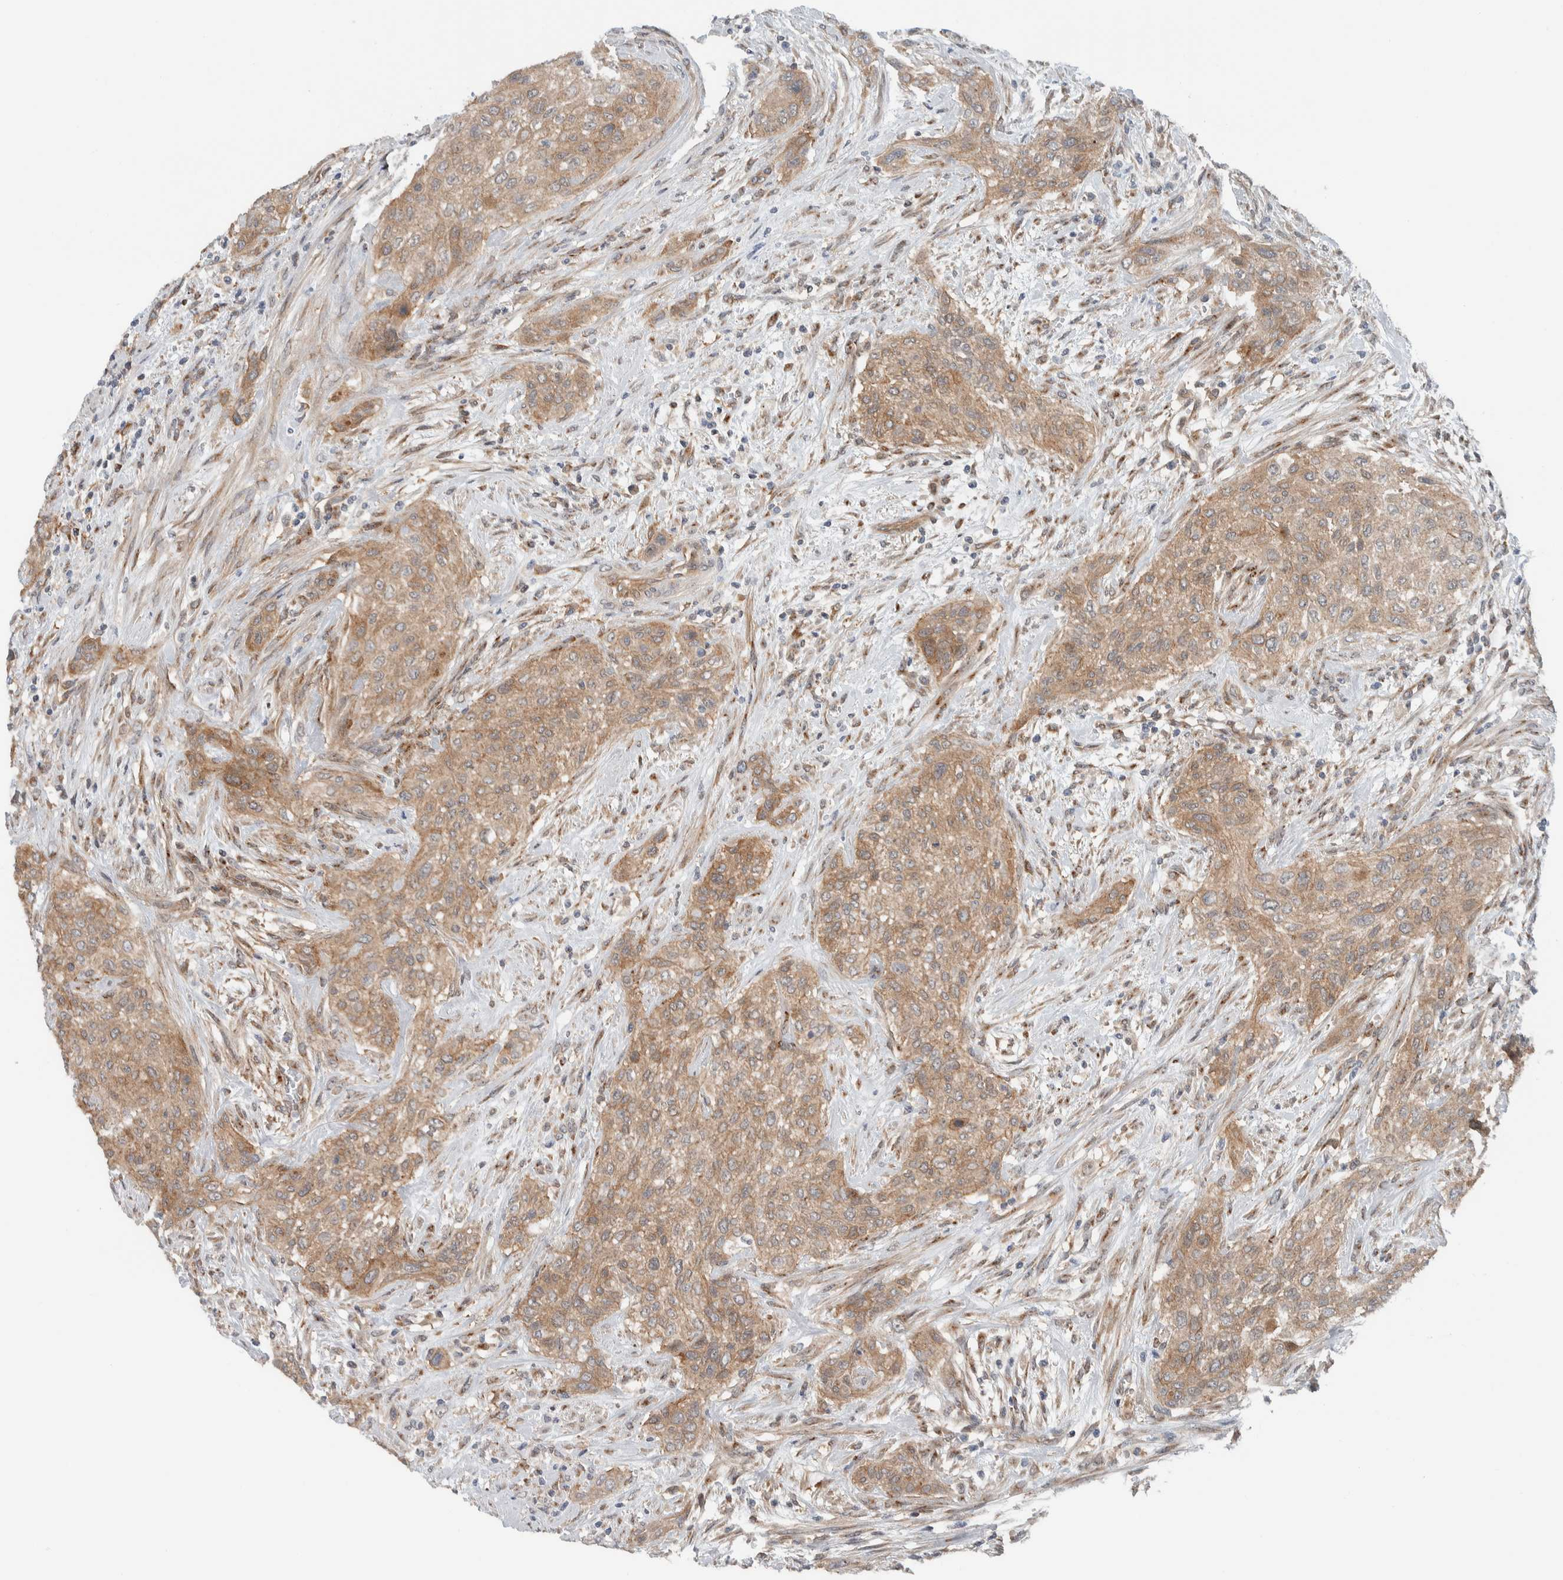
{"staining": {"intensity": "moderate", "quantity": ">75%", "location": "cytoplasmic/membranous"}, "tissue": "urothelial cancer", "cell_type": "Tumor cells", "image_type": "cancer", "snomed": [{"axis": "morphology", "description": "Urothelial carcinoma, Low grade"}, {"axis": "morphology", "description": "Urothelial carcinoma, High grade"}, {"axis": "topography", "description": "Urinary bladder"}], "caption": "An immunohistochemistry (IHC) histopathology image of tumor tissue is shown. Protein staining in brown labels moderate cytoplasmic/membranous positivity in urothelial cancer within tumor cells.", "gene": "RERE", "patient": {"sex": "male", "age": 35}}